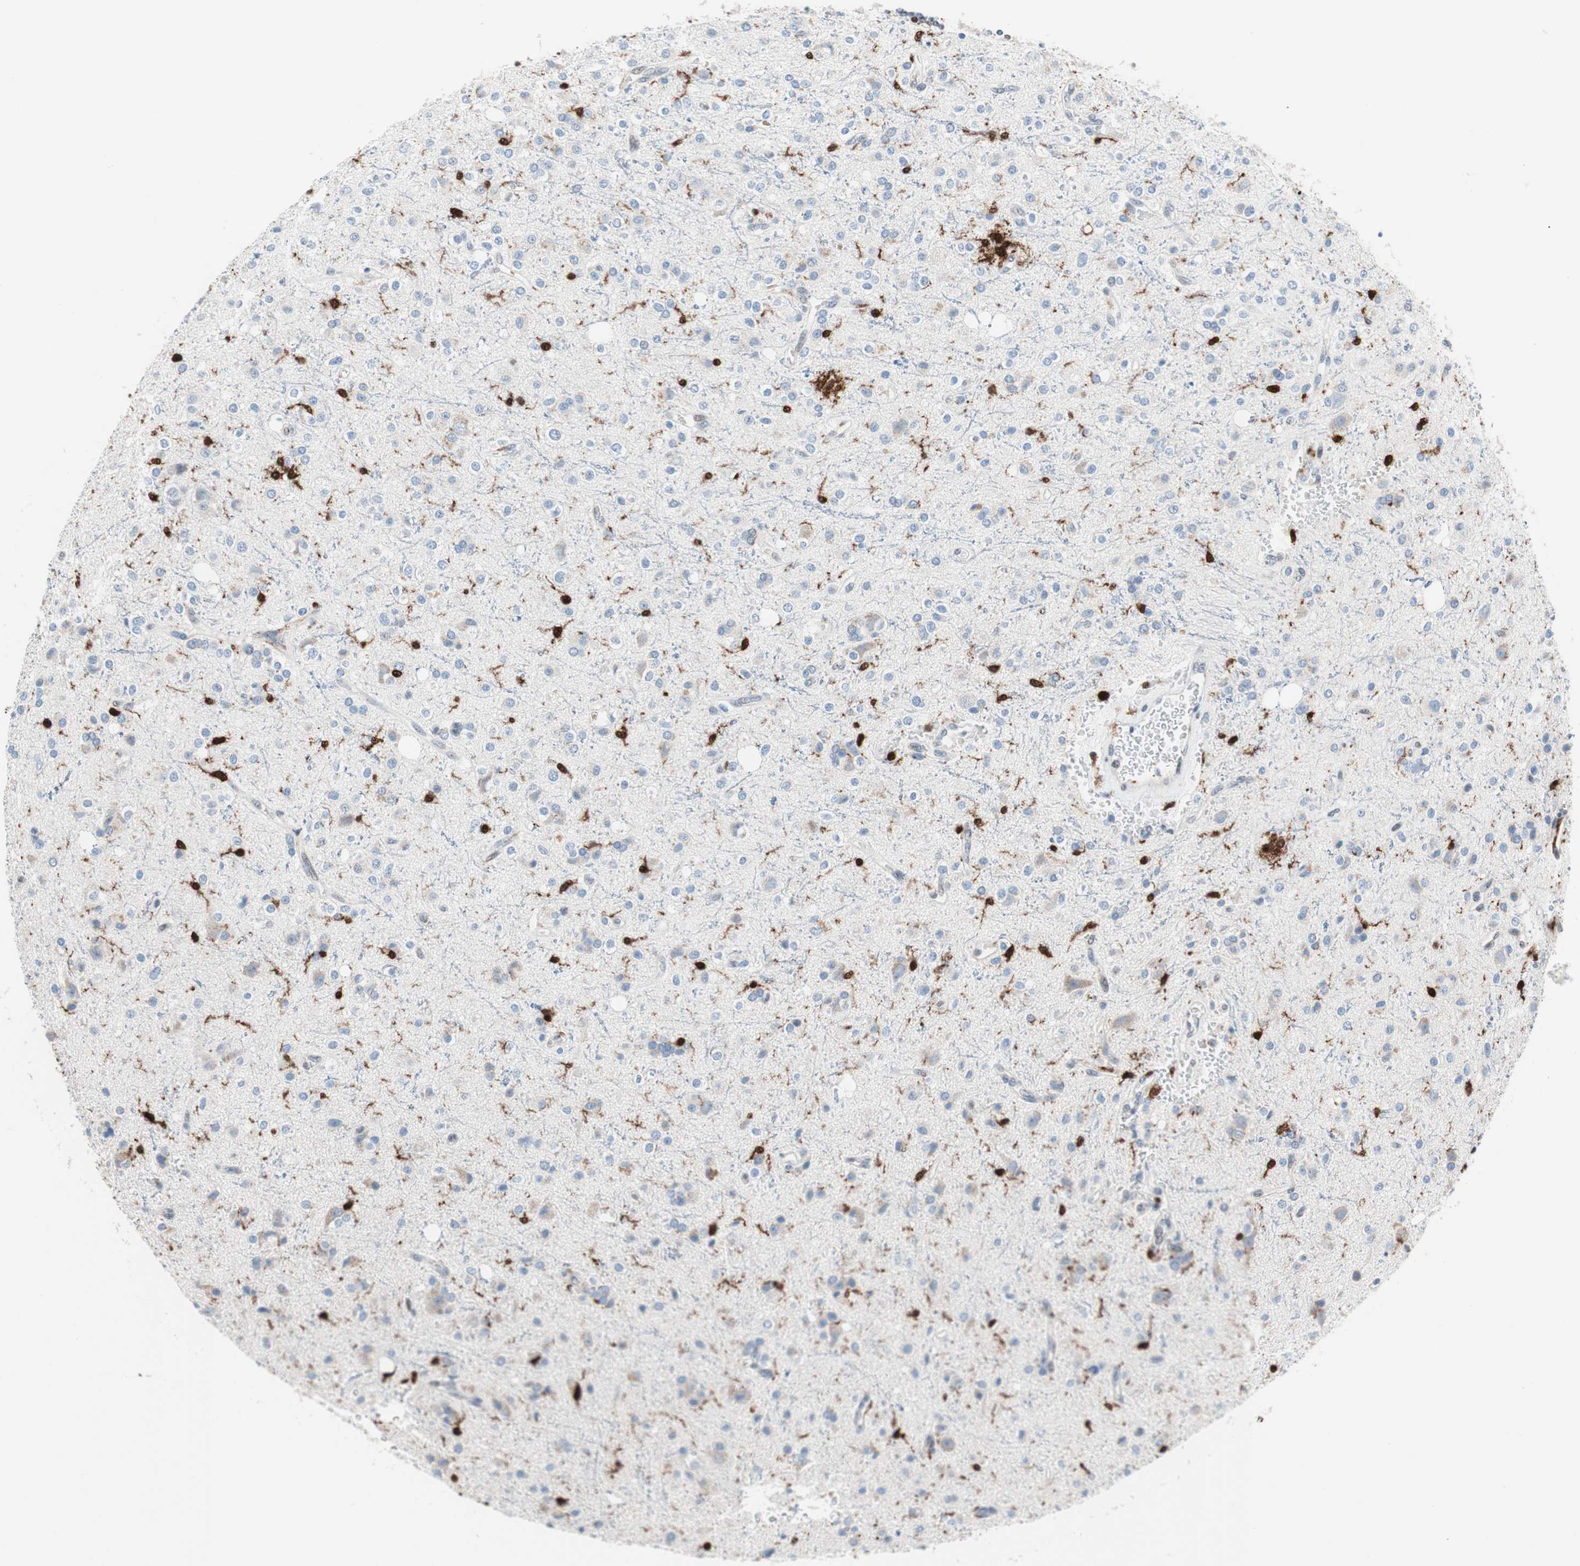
{"staining": {"intensity": "negative", "quantity": "none", "location": "none"}, "tissue": "glioma", "cell_type": "Tumor cells", "image_type": "cancer", "snomed": [{"axis": "morphology", "description": "Glioma, malignant, High grade"}, {"axis": "topography", "description": "Brain"}], "caption": "IHC micrograph of human malignant glioma (high-grade) stained for a protein (brown), which demonstrates no staining in tumor cells.", "gene": "RGS10", "patient": {"sex": "male", "age": 47}}